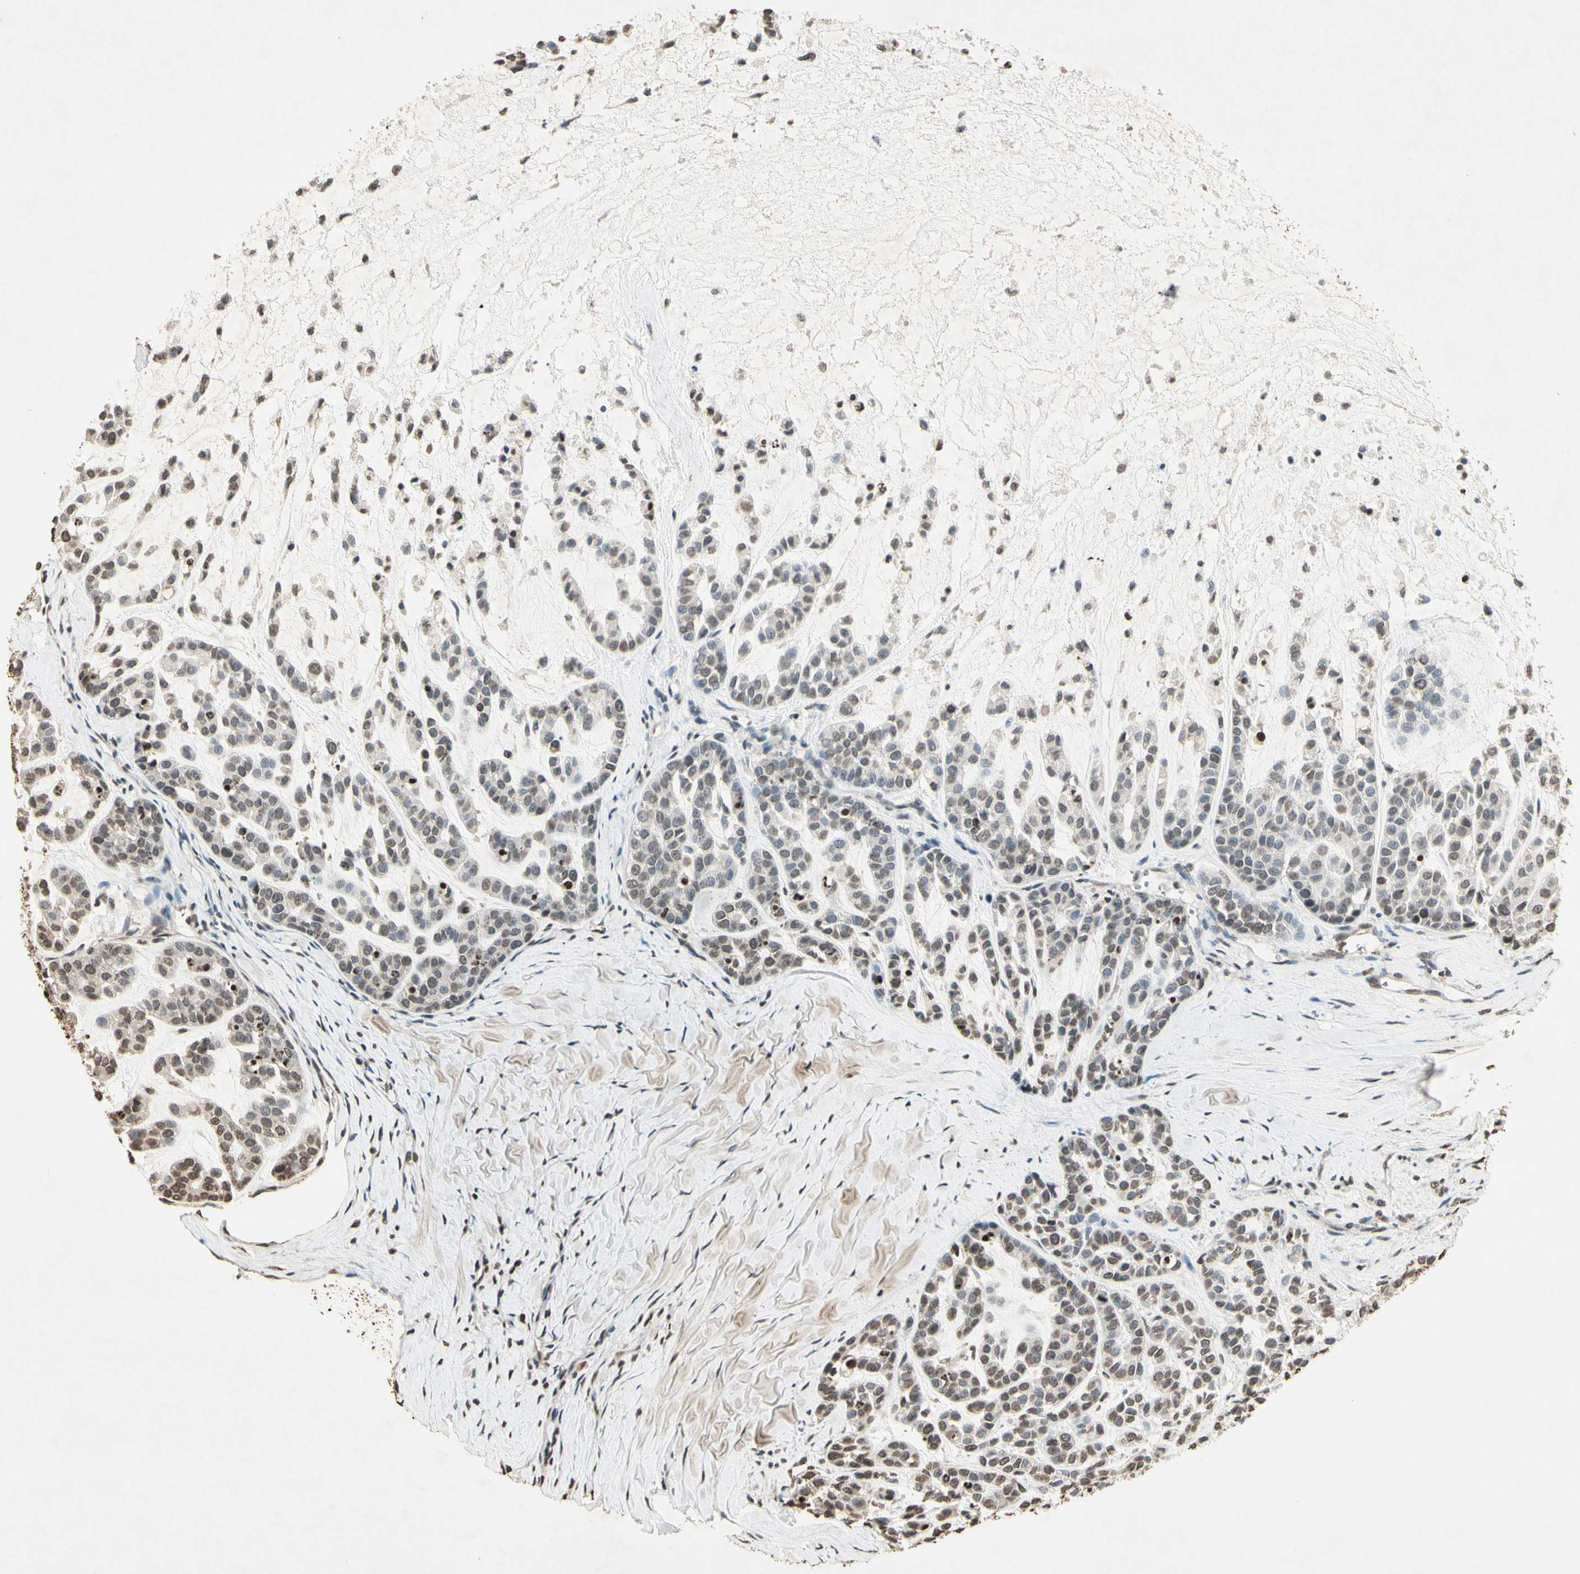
{"staining": {"intensity": "weak", "quantity": "25%-75%", "location": "nuclear"}, "tissue": "head and neck cancer", "cell_type": "Tumor cells", "image_type": "cancer", "snomed": [{"axis": "morphology", "description": "Adenocarcinoma, NOS"}, {"axis": "morphology", "description": "Adenoma, NOS"}, {"axis": "topography", "description": "Head-Neck"}], "caption": "Tumor cells demonstrate weak nuclear expression in approximately 25%-75% of cells in head and neck cancer.", "gene": "TOP1", "patient": {"sex": "female", "age": 55}}